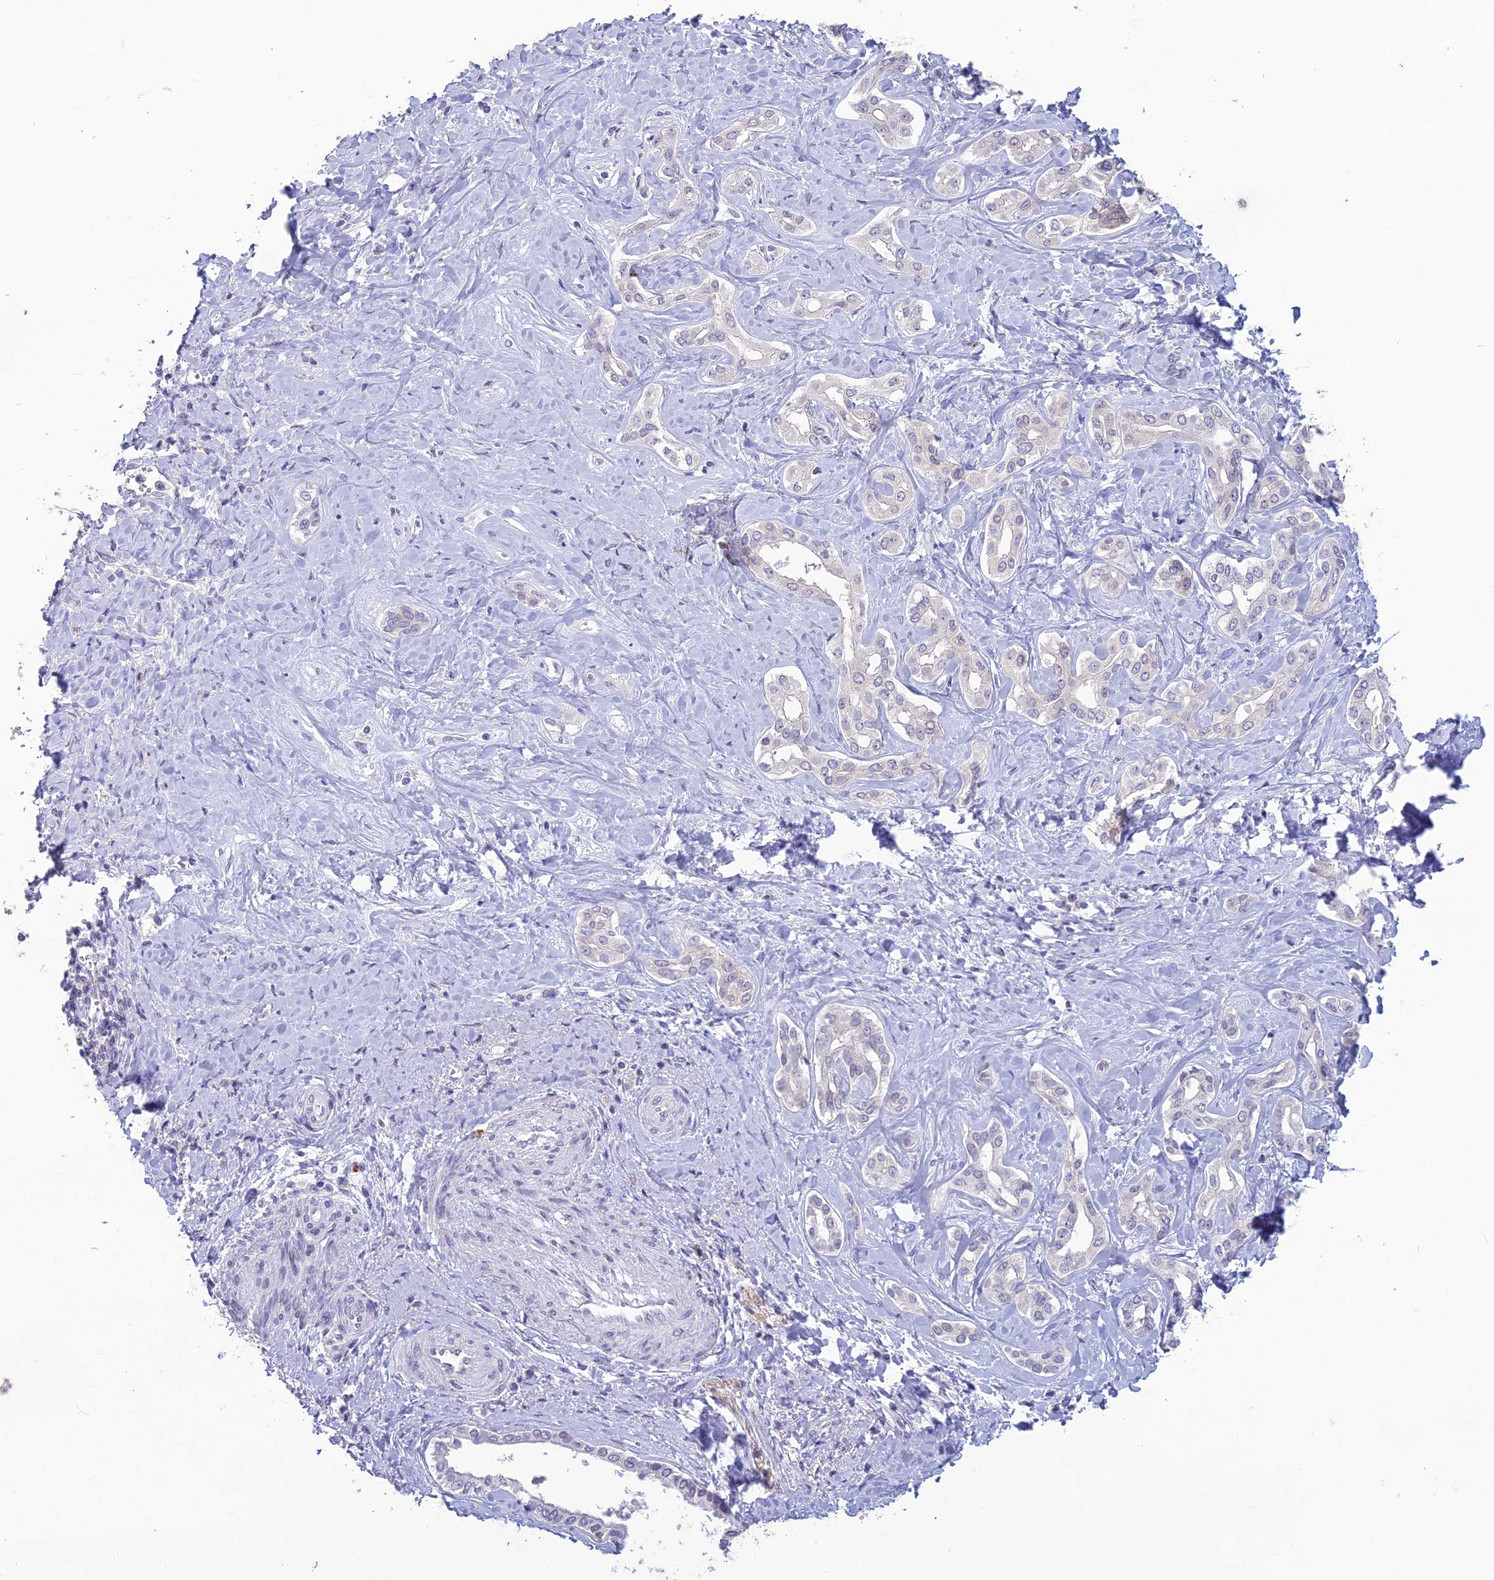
{"staining": {"intensity": "negative", "quantity": "none", "location": "none"}, "tissue": "liver cancer", "cell_type": "Tumor cells", "image_type": "cancer", "snomed": [{"axis": "morphology", "description": "Cholangiocarcinoma"}, {"axis": "topography", "description": "Liver"}], "caption": "A micrograph of cholangiocarcinoma (liver) stained for a protein reveals no brown staining in tumor cells.", "gene": "TMEM134", "patient": {"sex": "female", "age": 77}}